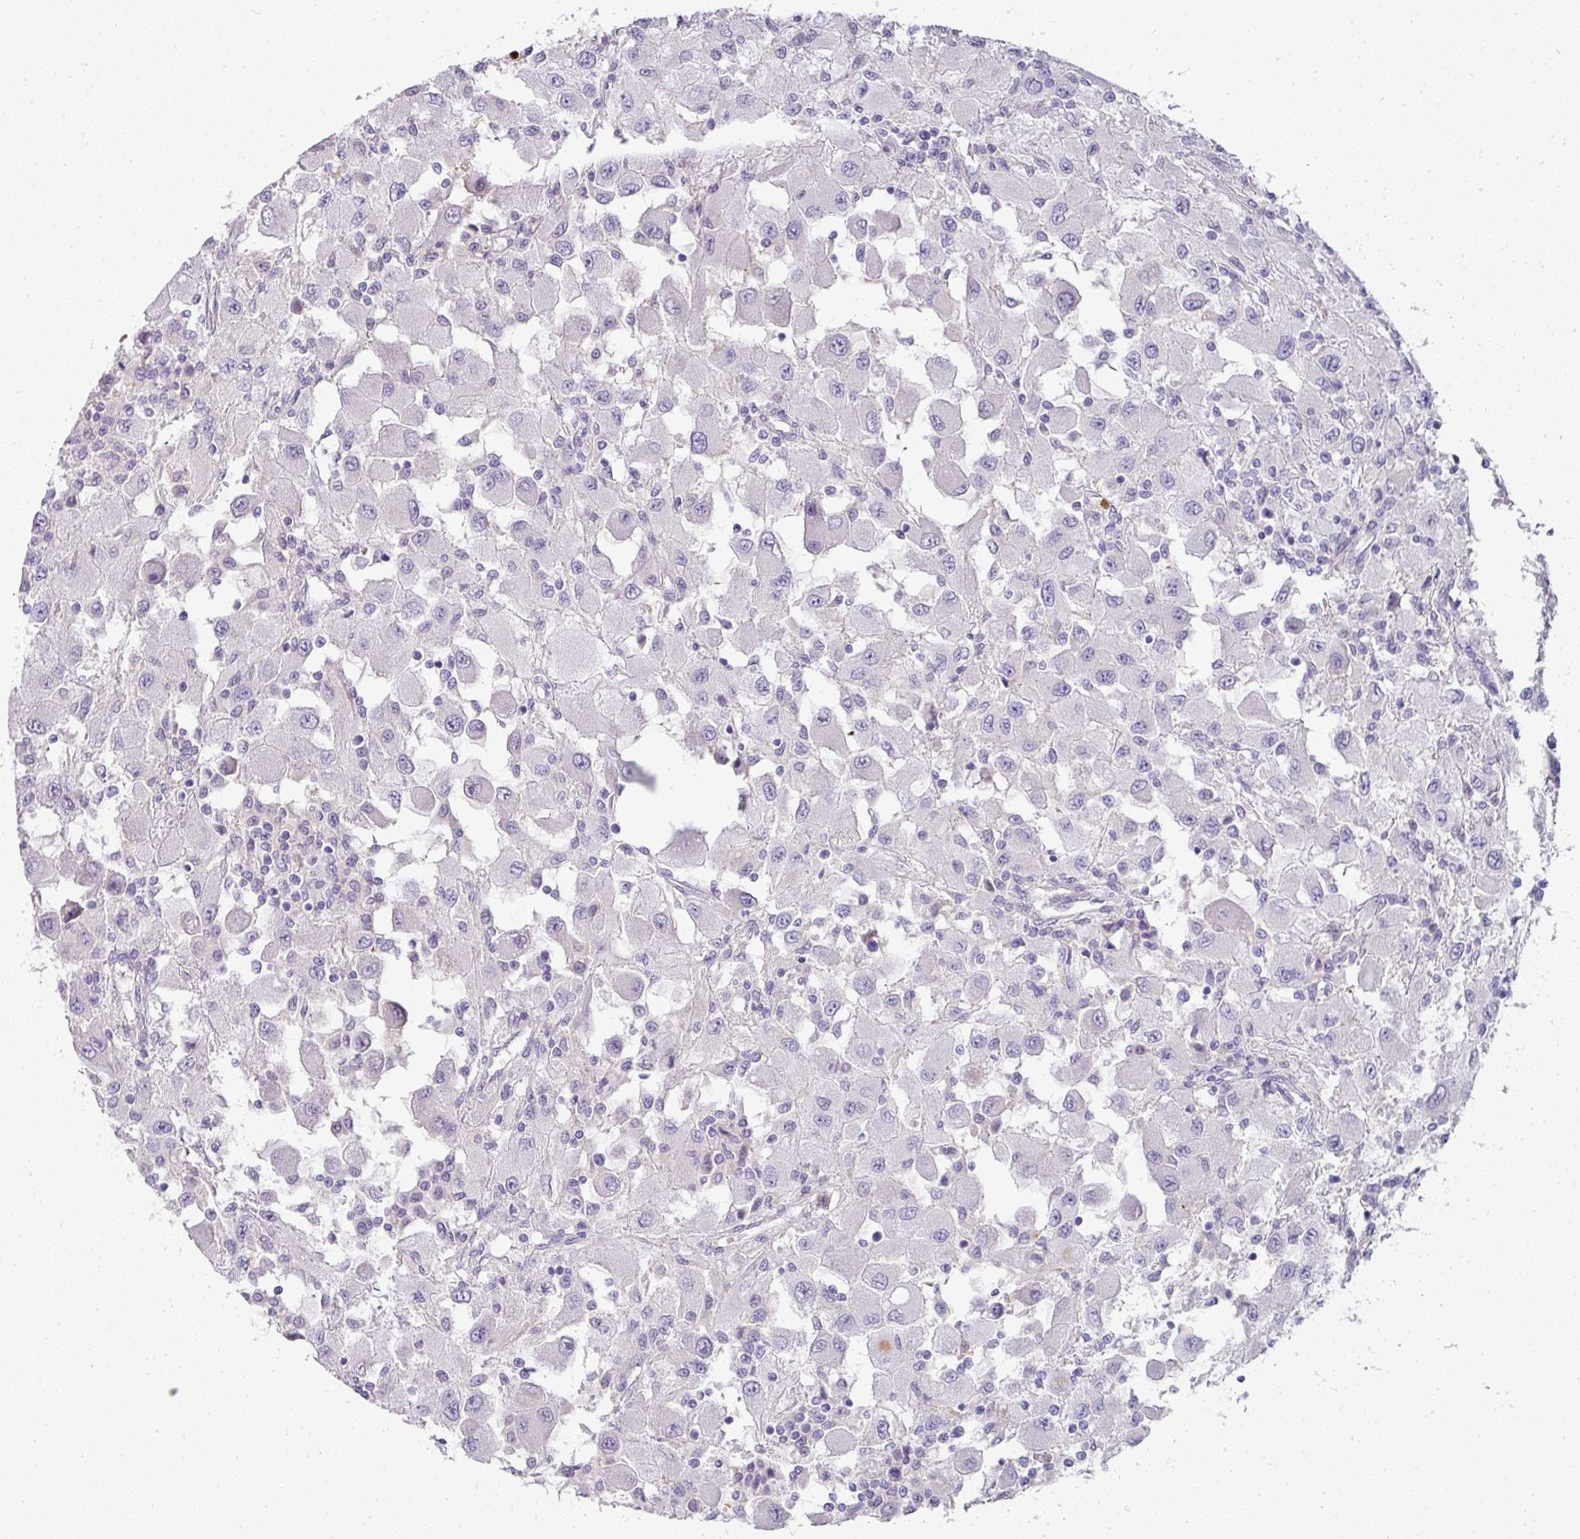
{"staining": {"intensity": "negative", "quantity": "none", "location": "none"}, "tissue": "renal cancer", "cell_type": "Tumor cells", "image_type": "cancer", "snomed": [{"axis": "morphology", "description": "Adenocarcinoma, NOS"}, {"axis": "topography", "description": "Kidney"}], "caption": "DAB immunohistochemical staining of renal cancer demonstrates no significant staining in tumor cells.", "gene": "HHEX", "patient": {"sex": "female", "age": 67}}